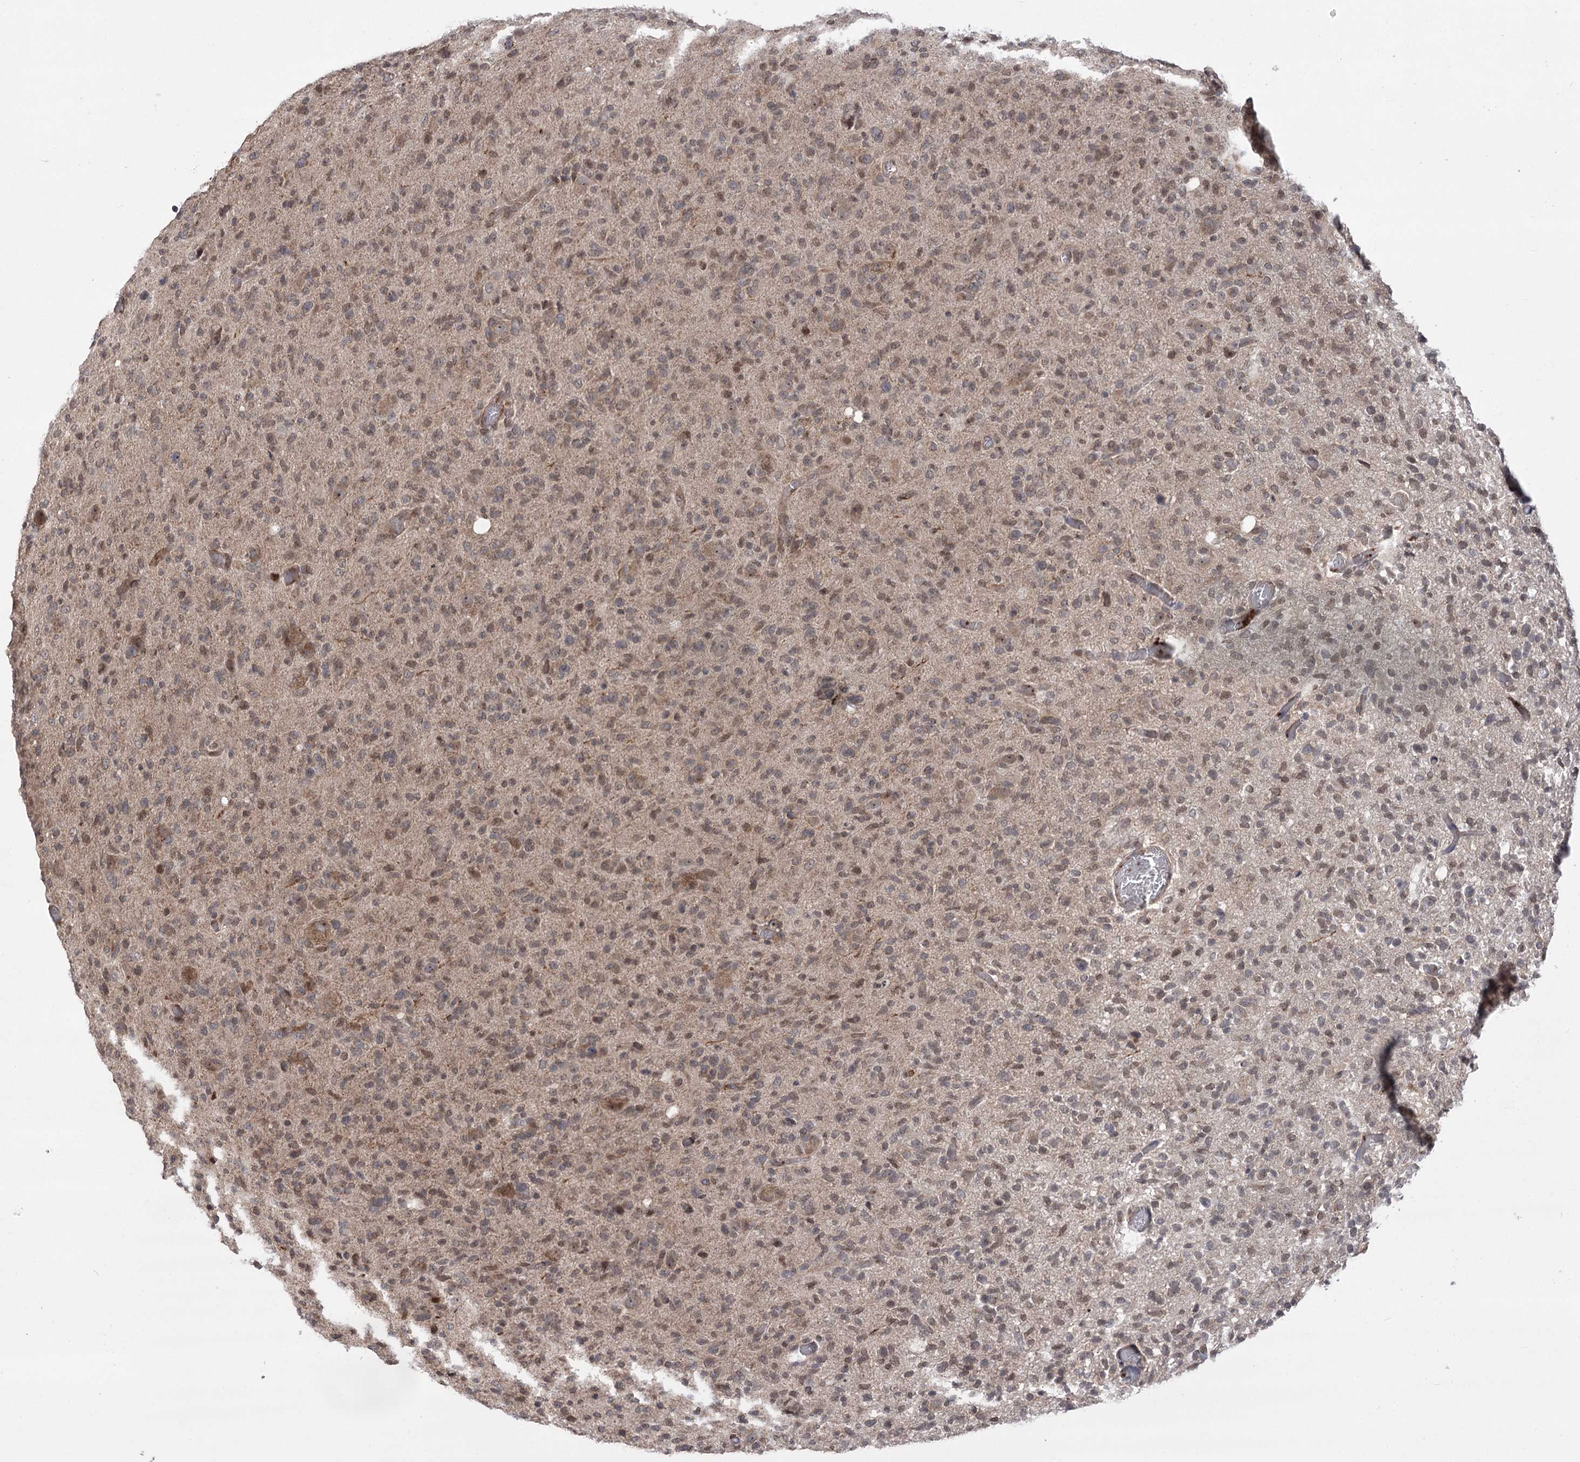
{"staining": {"intensity": "weak", "quantity": "25%-75%", "location": "nuclear"}, "tissue": "glioma", "cell_type": "Tumor cells", "image_type": "cancer", "snomed": [{"axis": "morphology", "description": "Glioma, malignant, High grade"}, {"axis": "topography", "description": "Brain"}], "caption": "Malignant high-grade glioma was stained to show a protein in brown. There is low levels of weak nuclear positivity in about 25%-75% of tumor cells. (IHC, brightfield microscopy, high magnification).", "gene": "TENM2", "patient": {"sex": "female", "age": 57}}